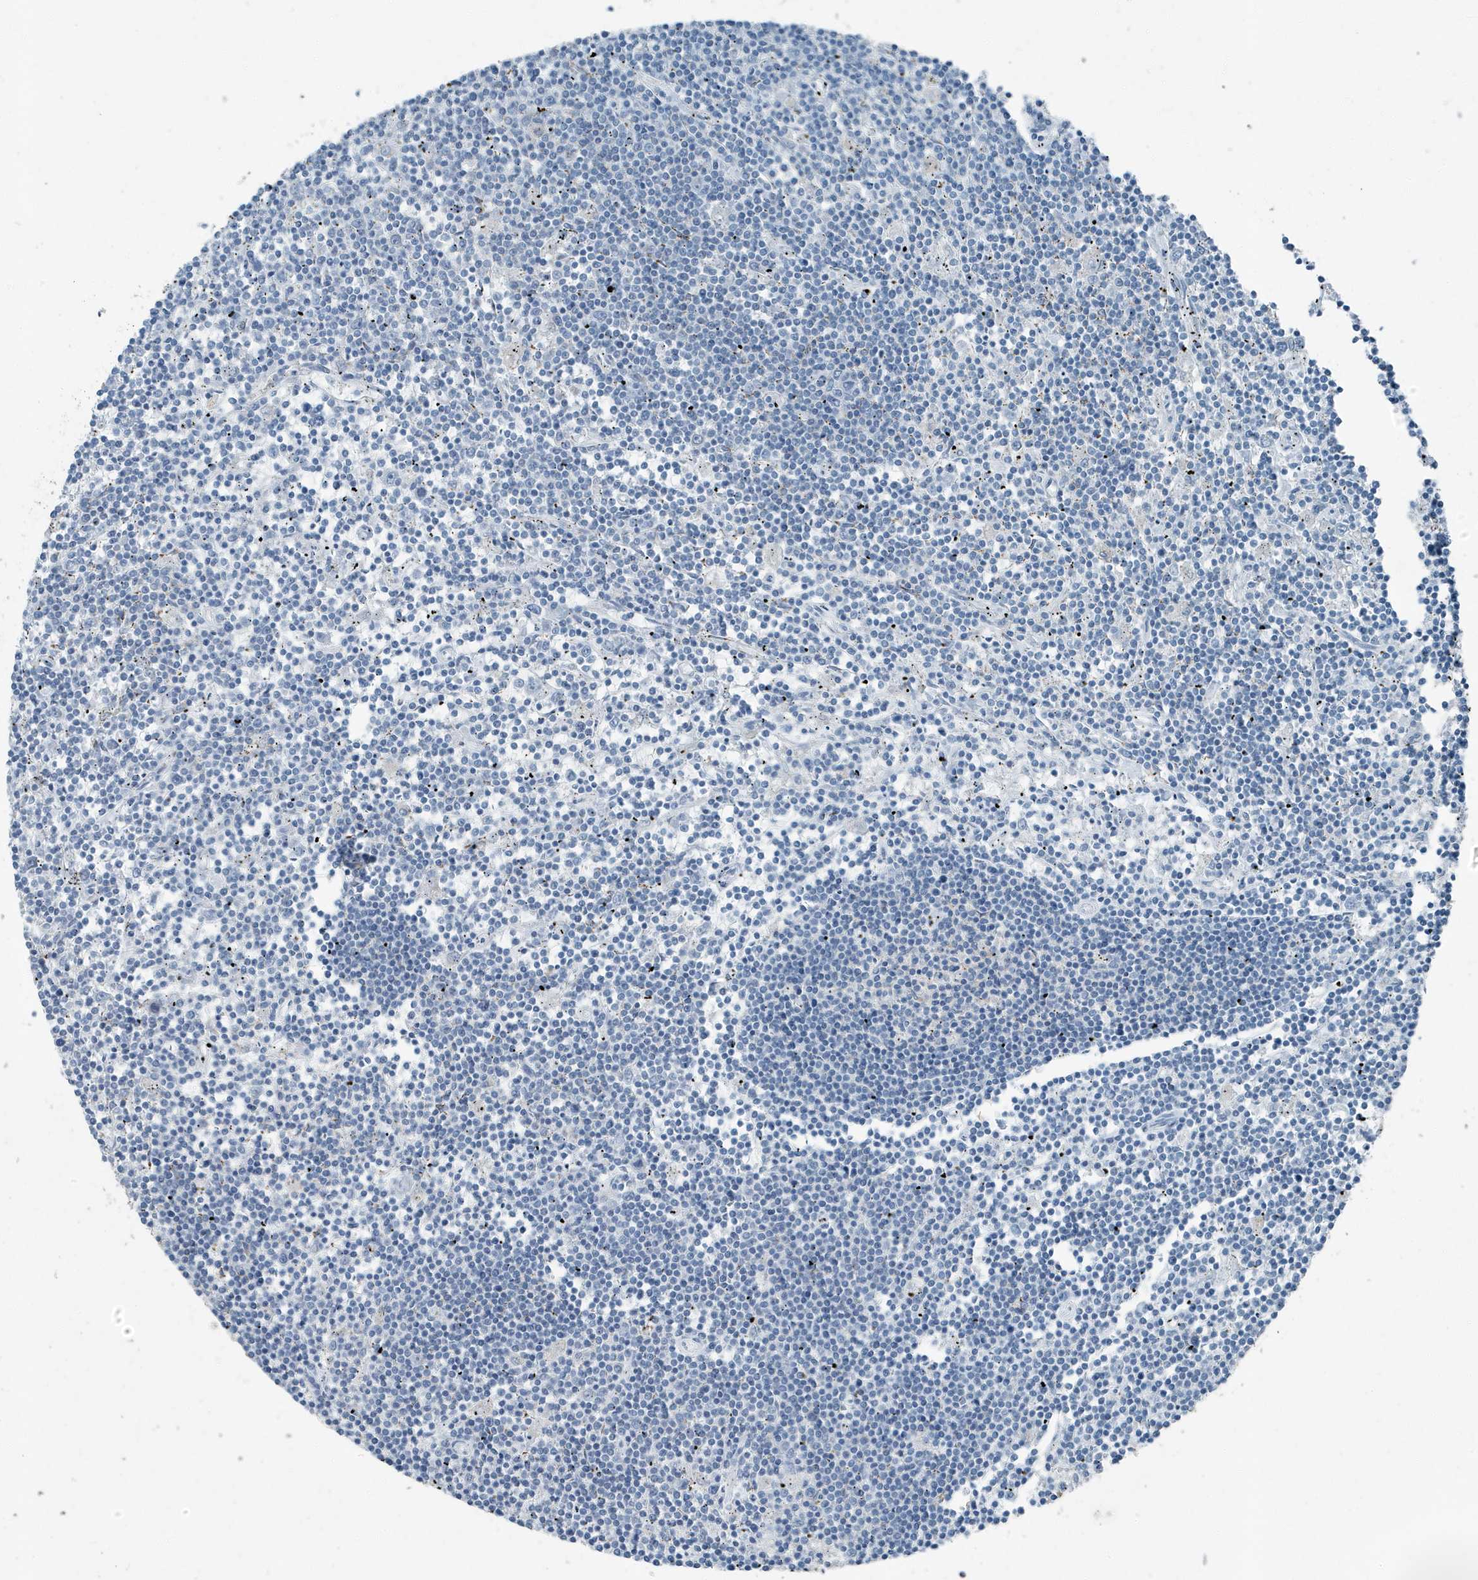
{"staining": {"intensity": "negative", "quantity": "none", "location": "none"}, "tissue": "lymphoma", "cell_type": "Tumor cells", "image_type": "cancer", "snomed": [{"axis": "morphology", "description": "Malignant lymphoma, non-Hodgkin's type, Low grade"}, {"axis": "topography", "description": "Spleen"}], "caption": "Low-grade malignant lymphoma, non-Hodgkin's type was stained to show a protein in brown. There is no significant expression in tumor cells.", "gene": "FAM162A", "patient": {"sex": "male", "age": 76}}